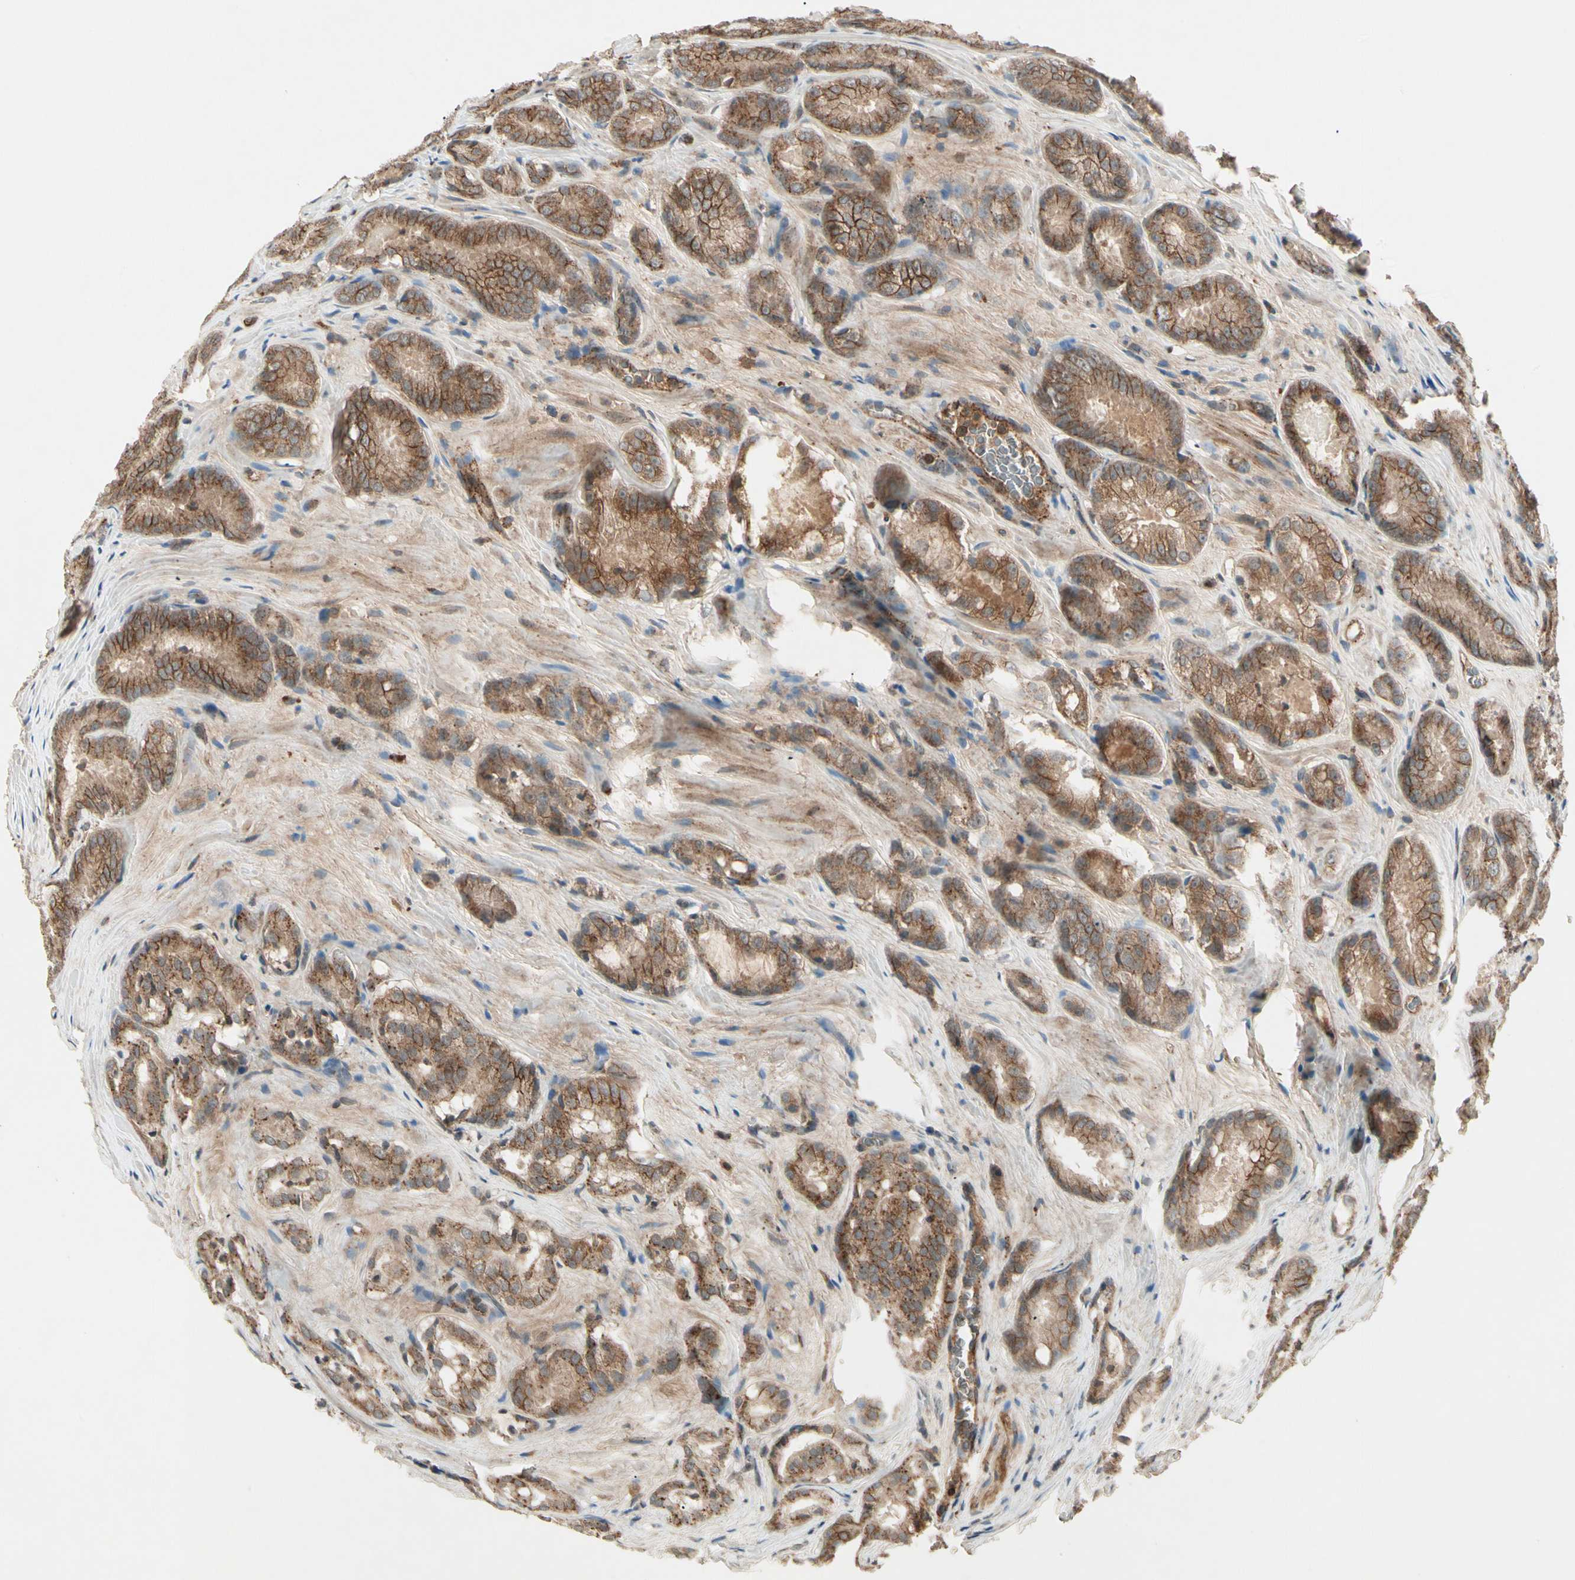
{"staining": {"intensity": "moderate", "quantity": ">75%", "location": "cytoplasmic/membranous"}, "tissue": "prostate cancer", "cell_type": "Tumor cells", "image_type": "cancer", "snomed": [{"axis": "morphology", "description": "Adenocarcinoma, High grade"}, {"axis": "topography", "description": "Prostate"}], "caption": "Human prostate adenocarcinoma (high-grade) stained with a brown dye reveals moderate cytoplasmic/membranous positive expression in approximately >75% of tumor cells.", "gene": "FLOT1", "patient": {"sex": "male", "age": 64}}